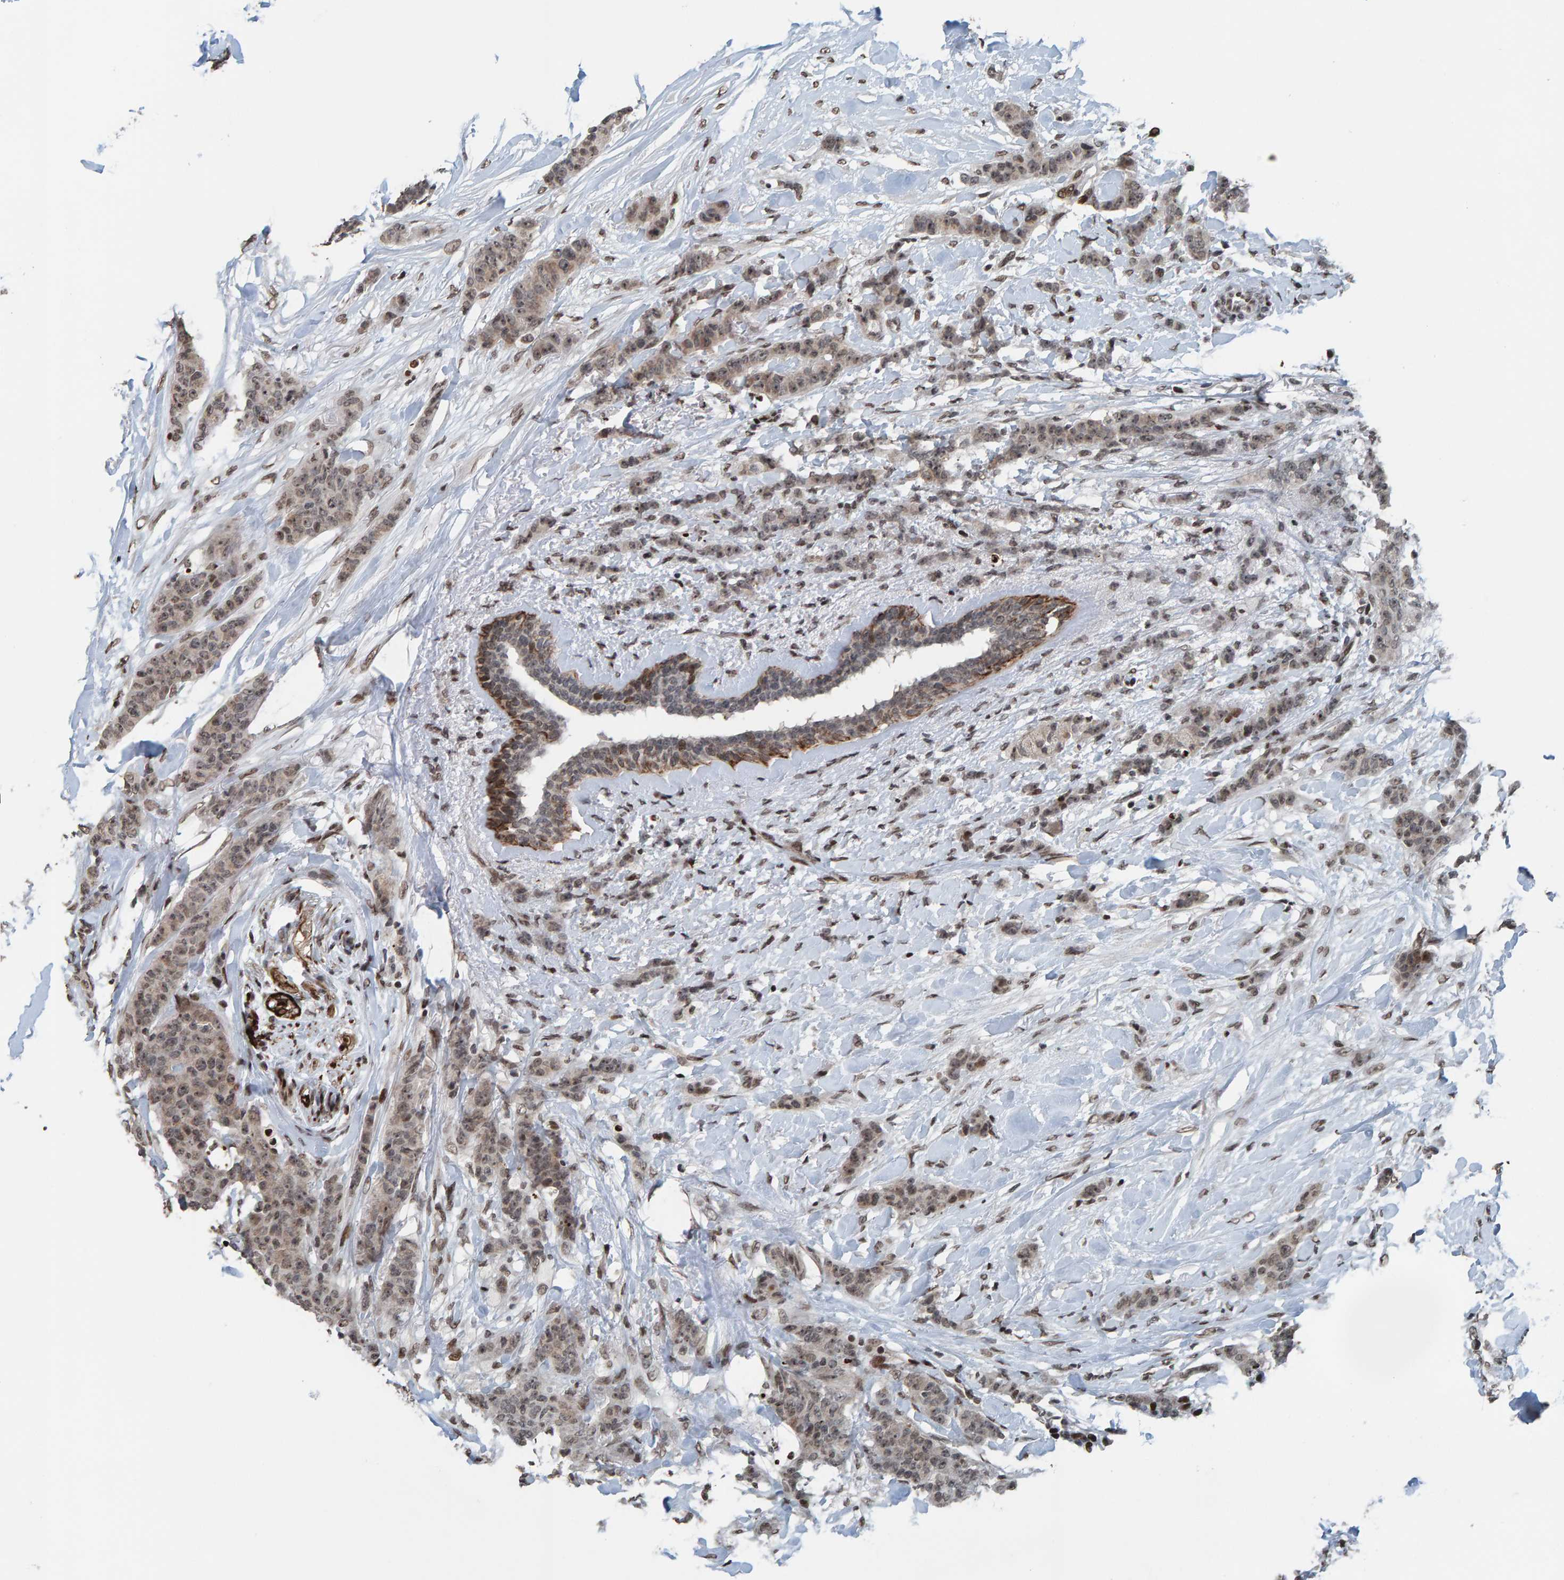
{"staining": {"intensity": "weak", "quantity": ">75%", "location": "cytoplasmic/membranous,nuclear"}, "tissue": "breast cancer", "cell_type": "Tumor cells", "image_type": "cancer", "snomed": [{"axis": "morphology", "description": "Normal tissue, NOS"}, {"axis": "morphology", "description": "Duct carcinoma"}, {"axis": "topography", "description": "Breast"}], "caption": "Tumor cells display weak cytoplasmic/membranous and nuclear positivity in about >75% of cells in infiltrating ductal carcinoma (breast). Nuclei are stained in blue.", "gene": "ZNF366", "patient": {"sex": "female", "age": 40}}